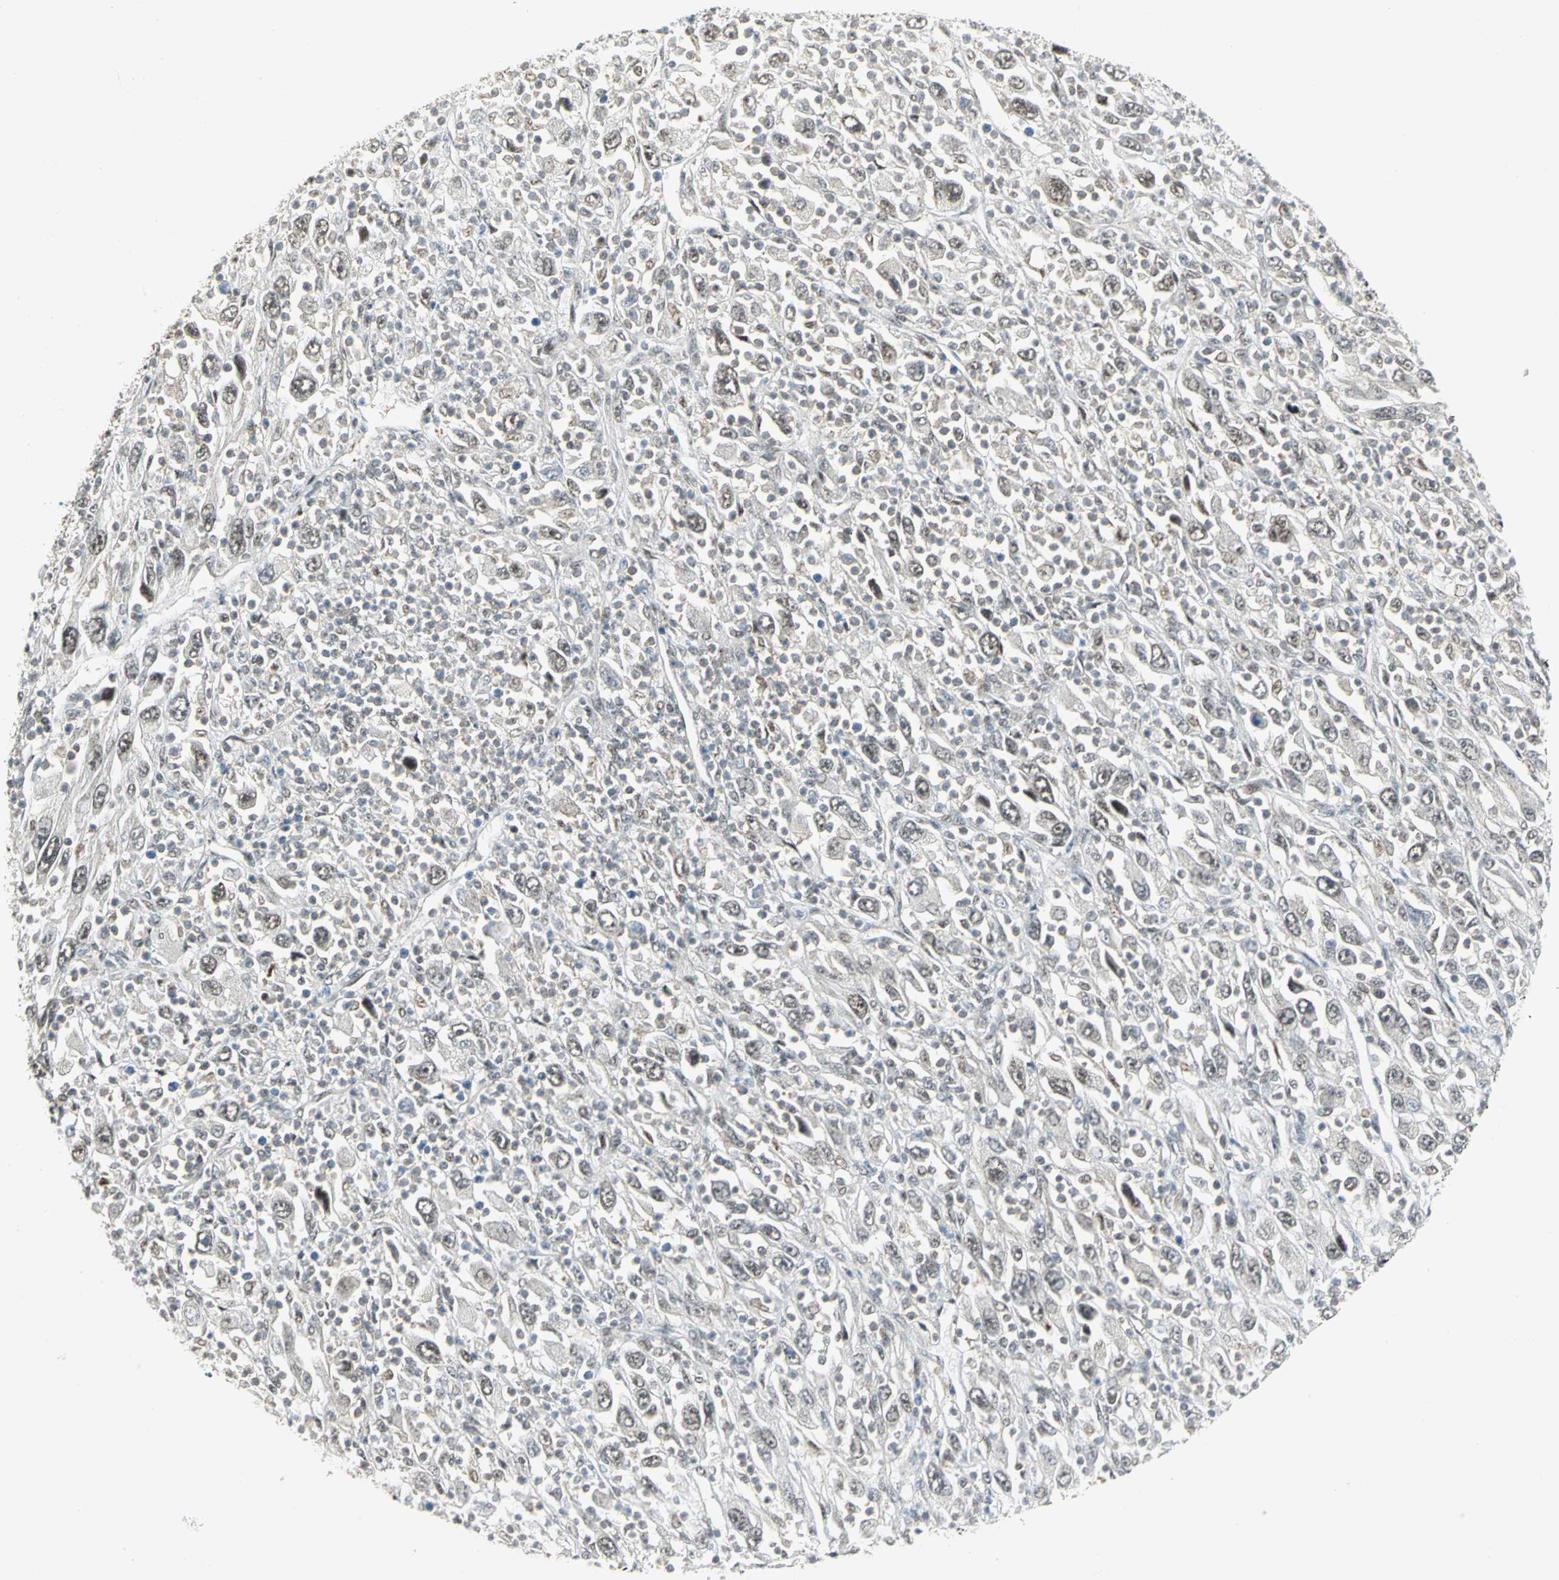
{"staining": {"intensity": "weak", "quantity": "<25%", "location": "nuclear"}, "tissue": "melanoma", "cell_type": "Tumor cells", "image_type": "cancer", "snomed": [{"axis": "morphology", "description": "Malignant melanoma, Metastatic site"}, {"axis": "topography", "description": "Skin"}], "caption": "Immunohistochemistry histopathology image of neoplastic tissue: human malignant melanoma (metastatic site) stained with DAB (3,3'-diaminobenzidine) displays no significant protein staining in tumor cells.", "gene": "PSMA4", "patient": {"sex": "female", "age": 56}}